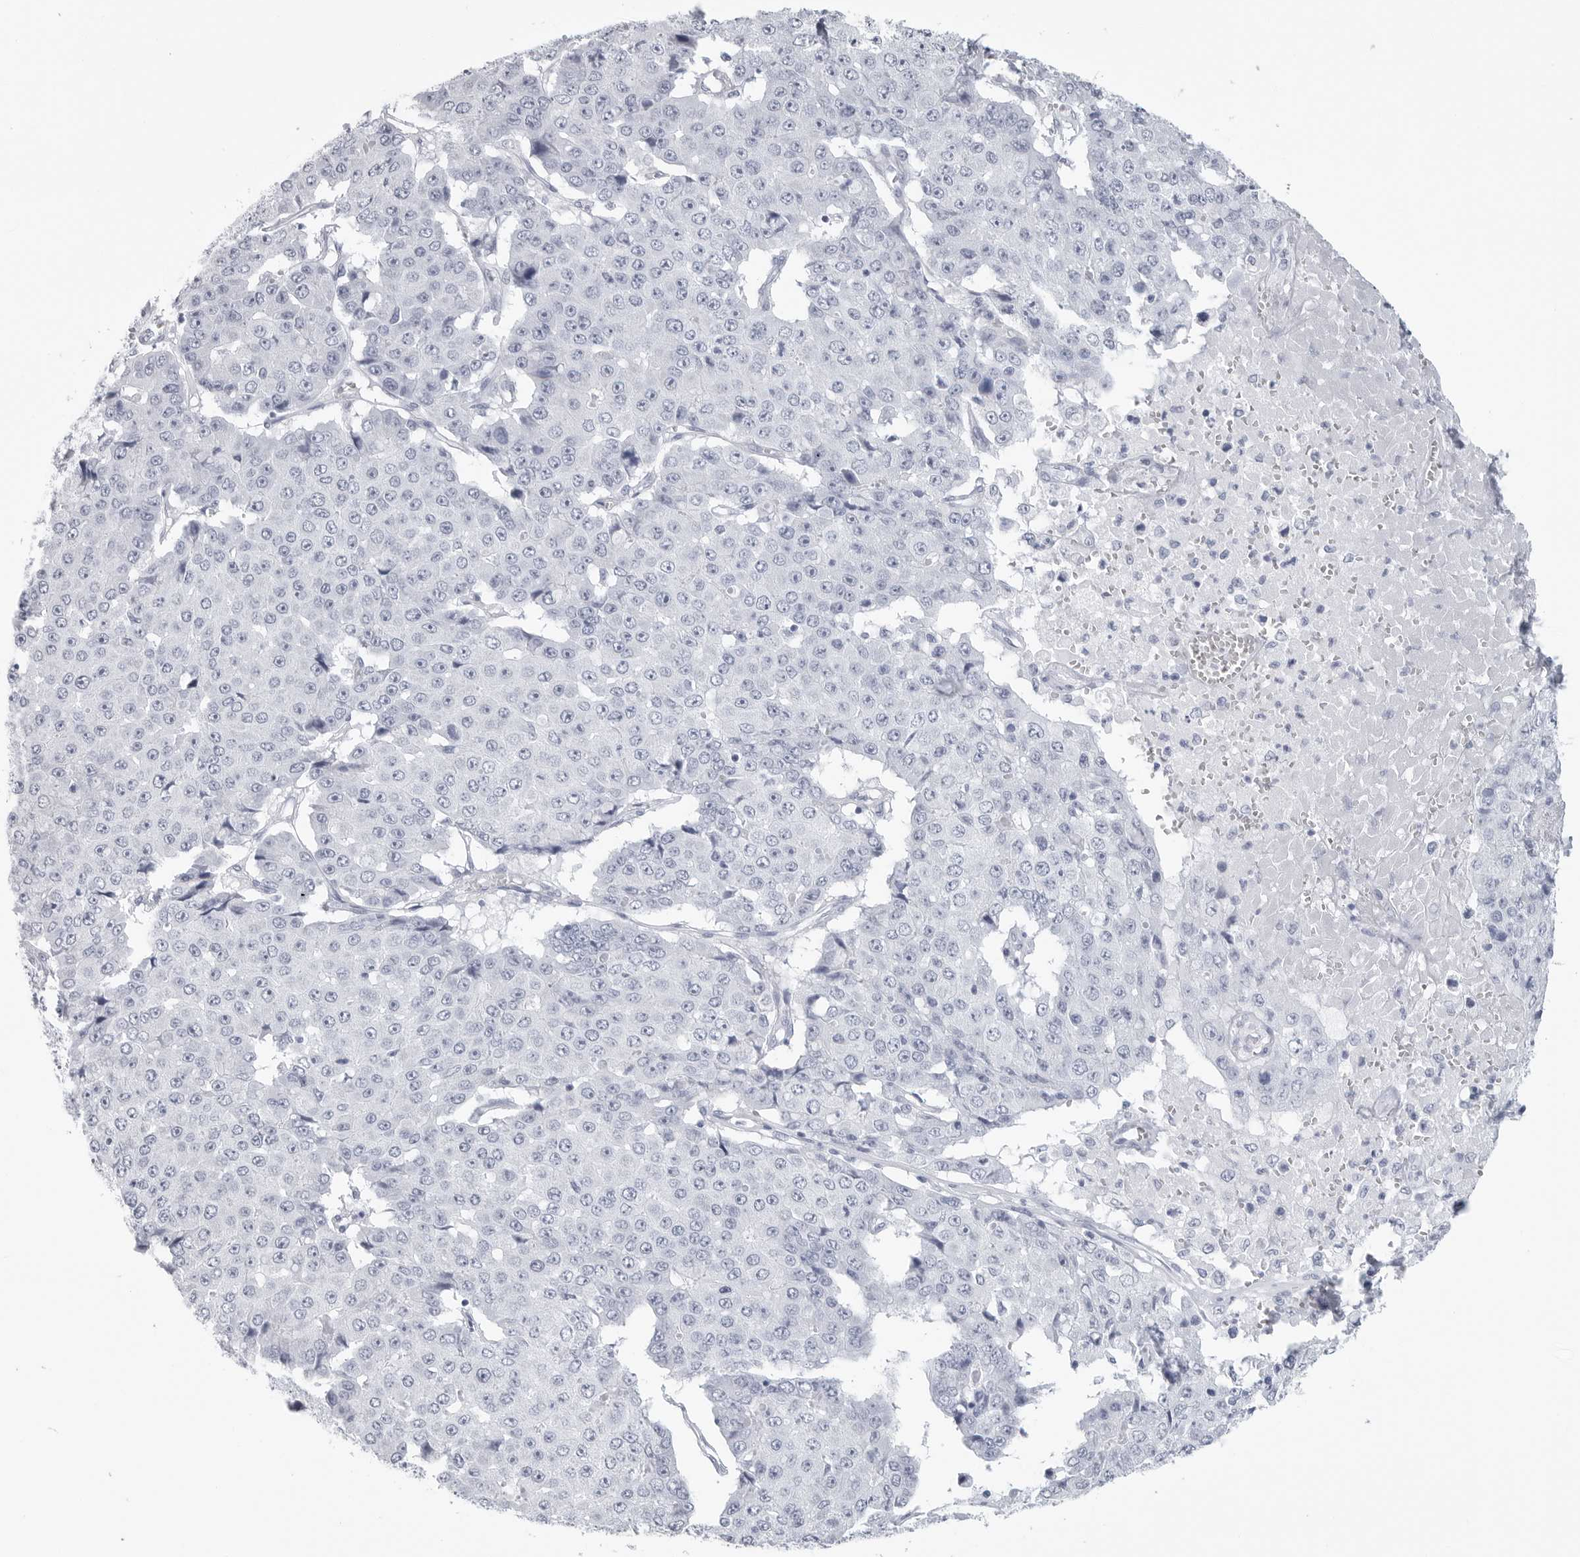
{"staining": {"intensity": "negative", "quantity": "none", "location": "none"}, "tissue": "pancreatic cancer", "cell_type": "Tumor cells", "image_type": "cancer", "snomed": [{"axis": "morphology", "description": "Adenocarcinoma, NOS"}, {"axis": "topography", "description": "Pancreas"}], "caption": "A histopathology image of human adenocarcinoma (pancreatic) is negative for staining in tumor cells.", "gene": "CSH1", "patient": {"sex": "male", "age": 50}}